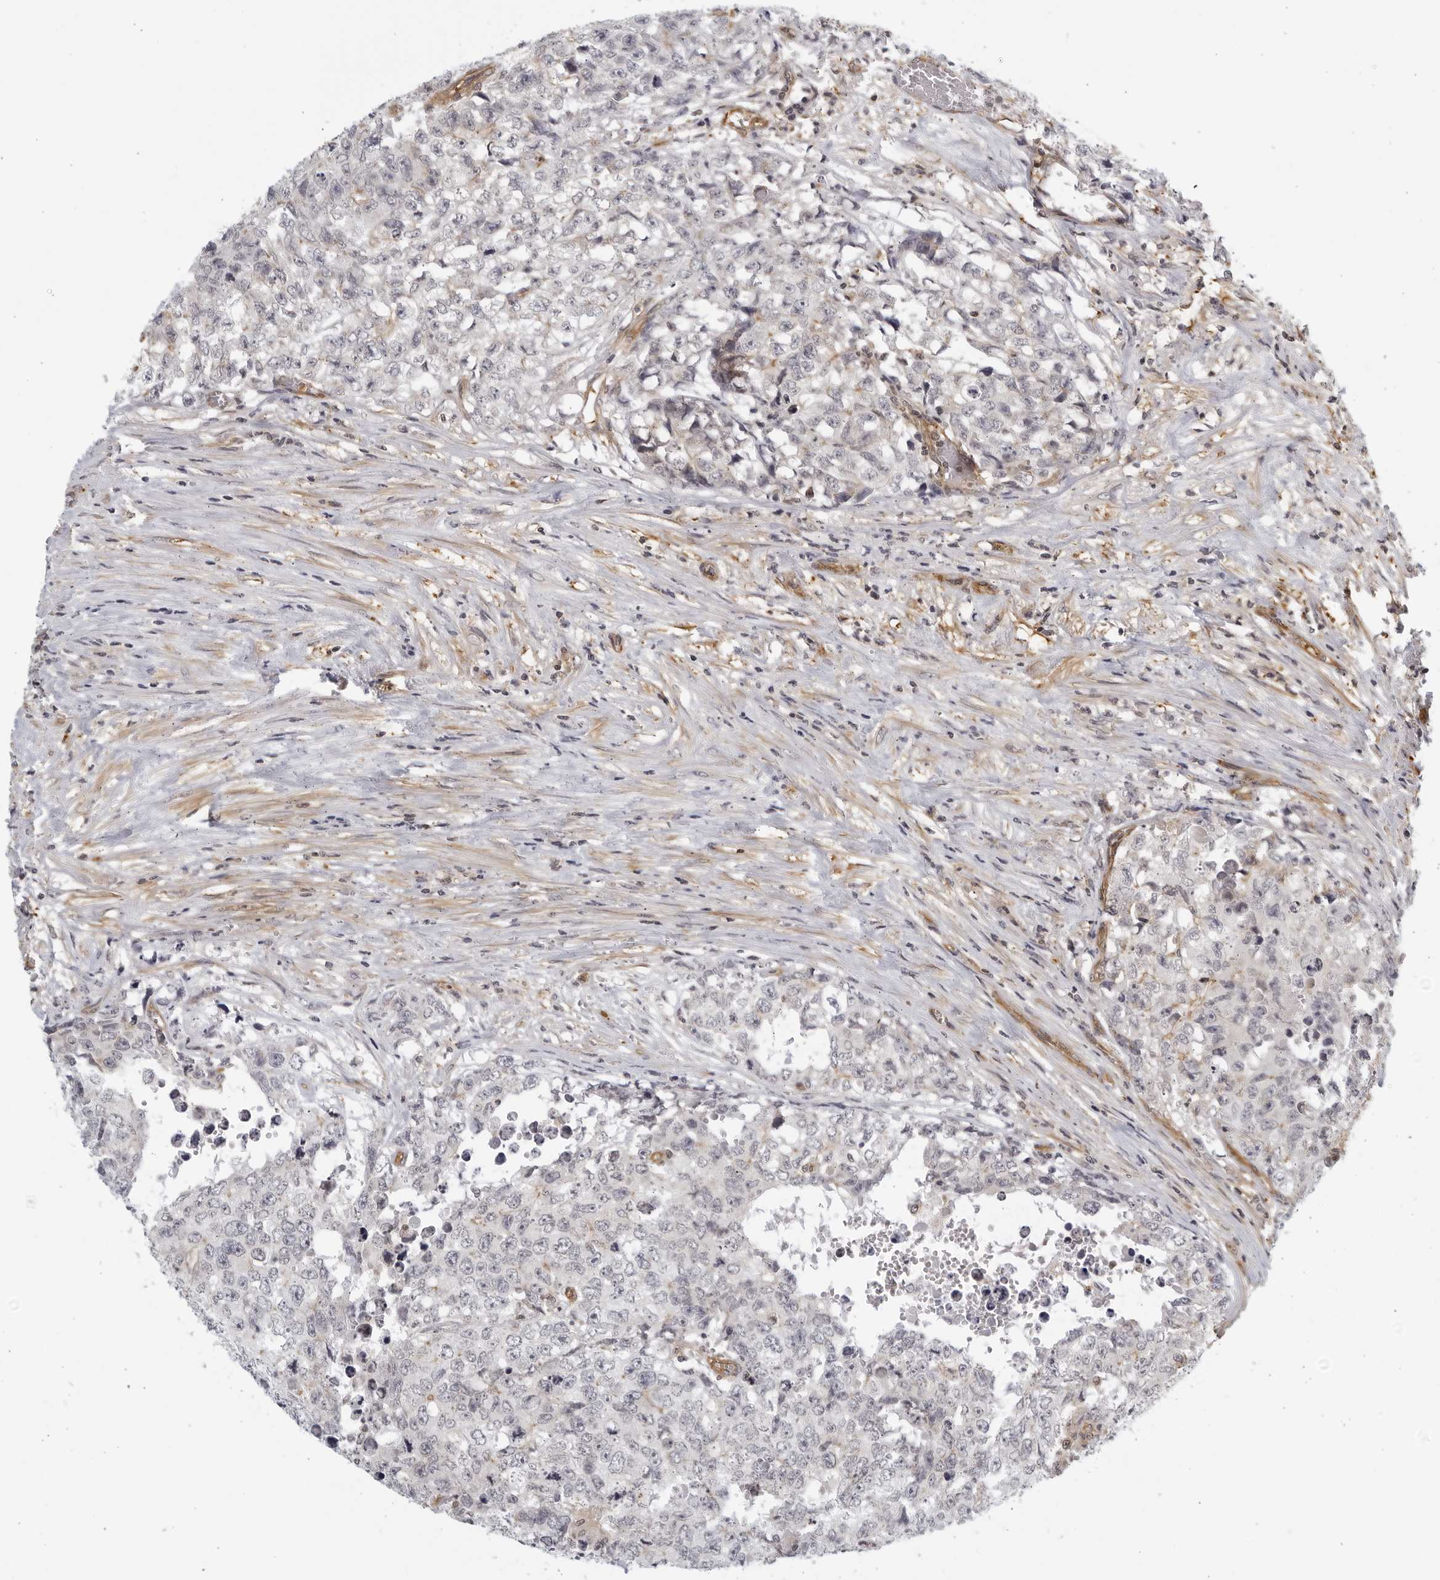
{"staining": {"intensity": "negative", "quantity": "none", "location": "none"}, "tissue": "testis cancer", "cell_type": "Tumor cells", "image_type": "cancer", "snomed": [{"axis": "morphology", "description": "Carcinoma, Embryonal, NOS"}, {"axis": "topography", "description": "Testis"}], "caption": "DAB immunohistochemical staining of human testis embryonal carcinoma displays no significant staining in tumor cells.", "gene": "SERTAD4", "patient": {"sex": "male", "age": 28}}